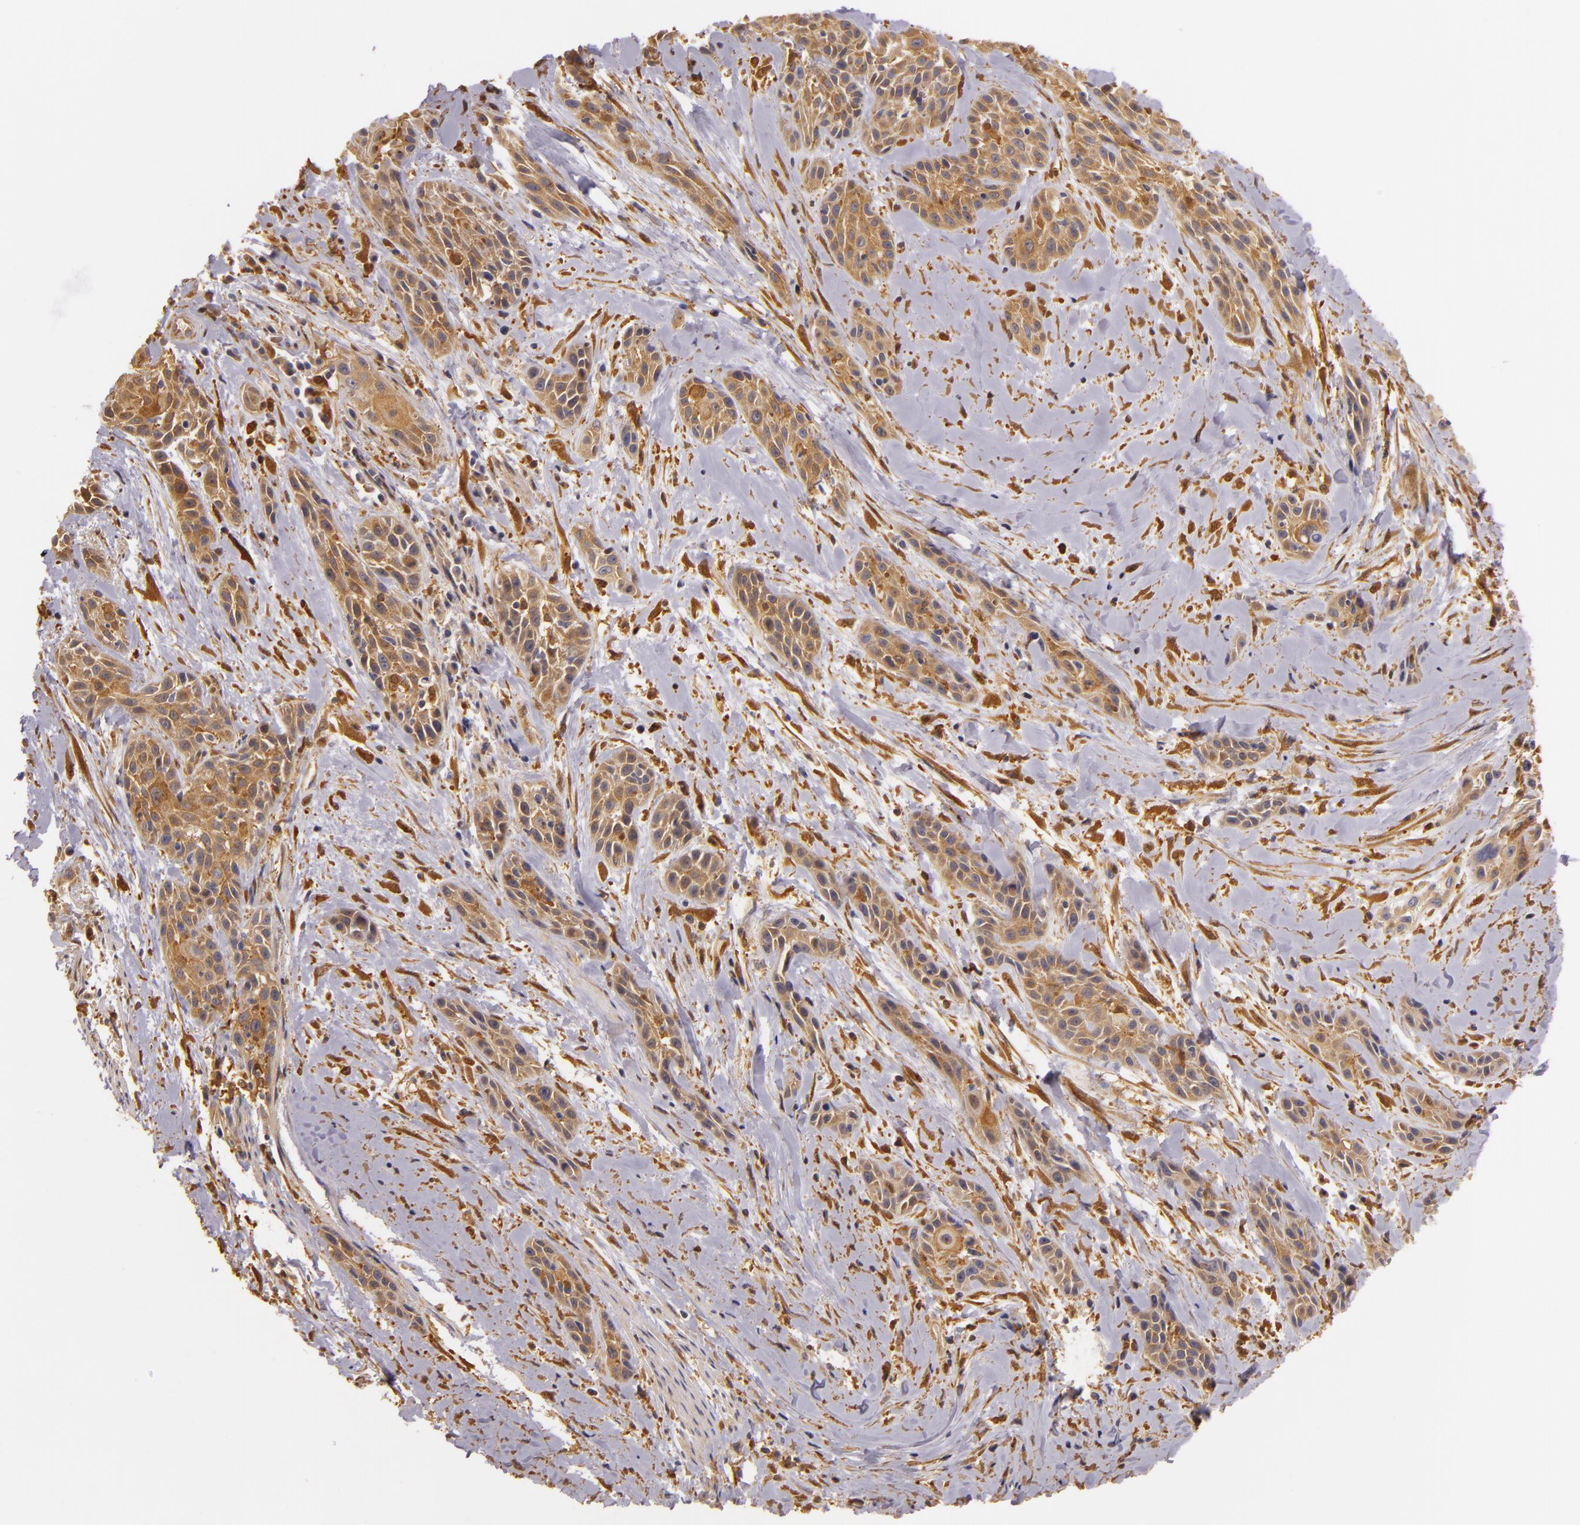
{"staining": {"intensity": "moderate", "quantity": ">75%", "location": "cytoplasmic/membranous"}, "tissue": "skin cancer", "cell_type": "Tumor cells", "image_type": "cancer", "snomed": [{"axis": "morphology", "description": "Squamous cell carcinoma, NOS"}, {"axis": "topography", "description": "Skin"}, {"axis": "topography", "description": "Anal"}], "caption": "This is a histology image of immunohistochemistry (IHC) staining of skin cancer, which shows moderate expression in the cytoplasmic/membranous of tumor cells.", "gene": "TOM1", "patient": {"sex": "male", "age": 64}}